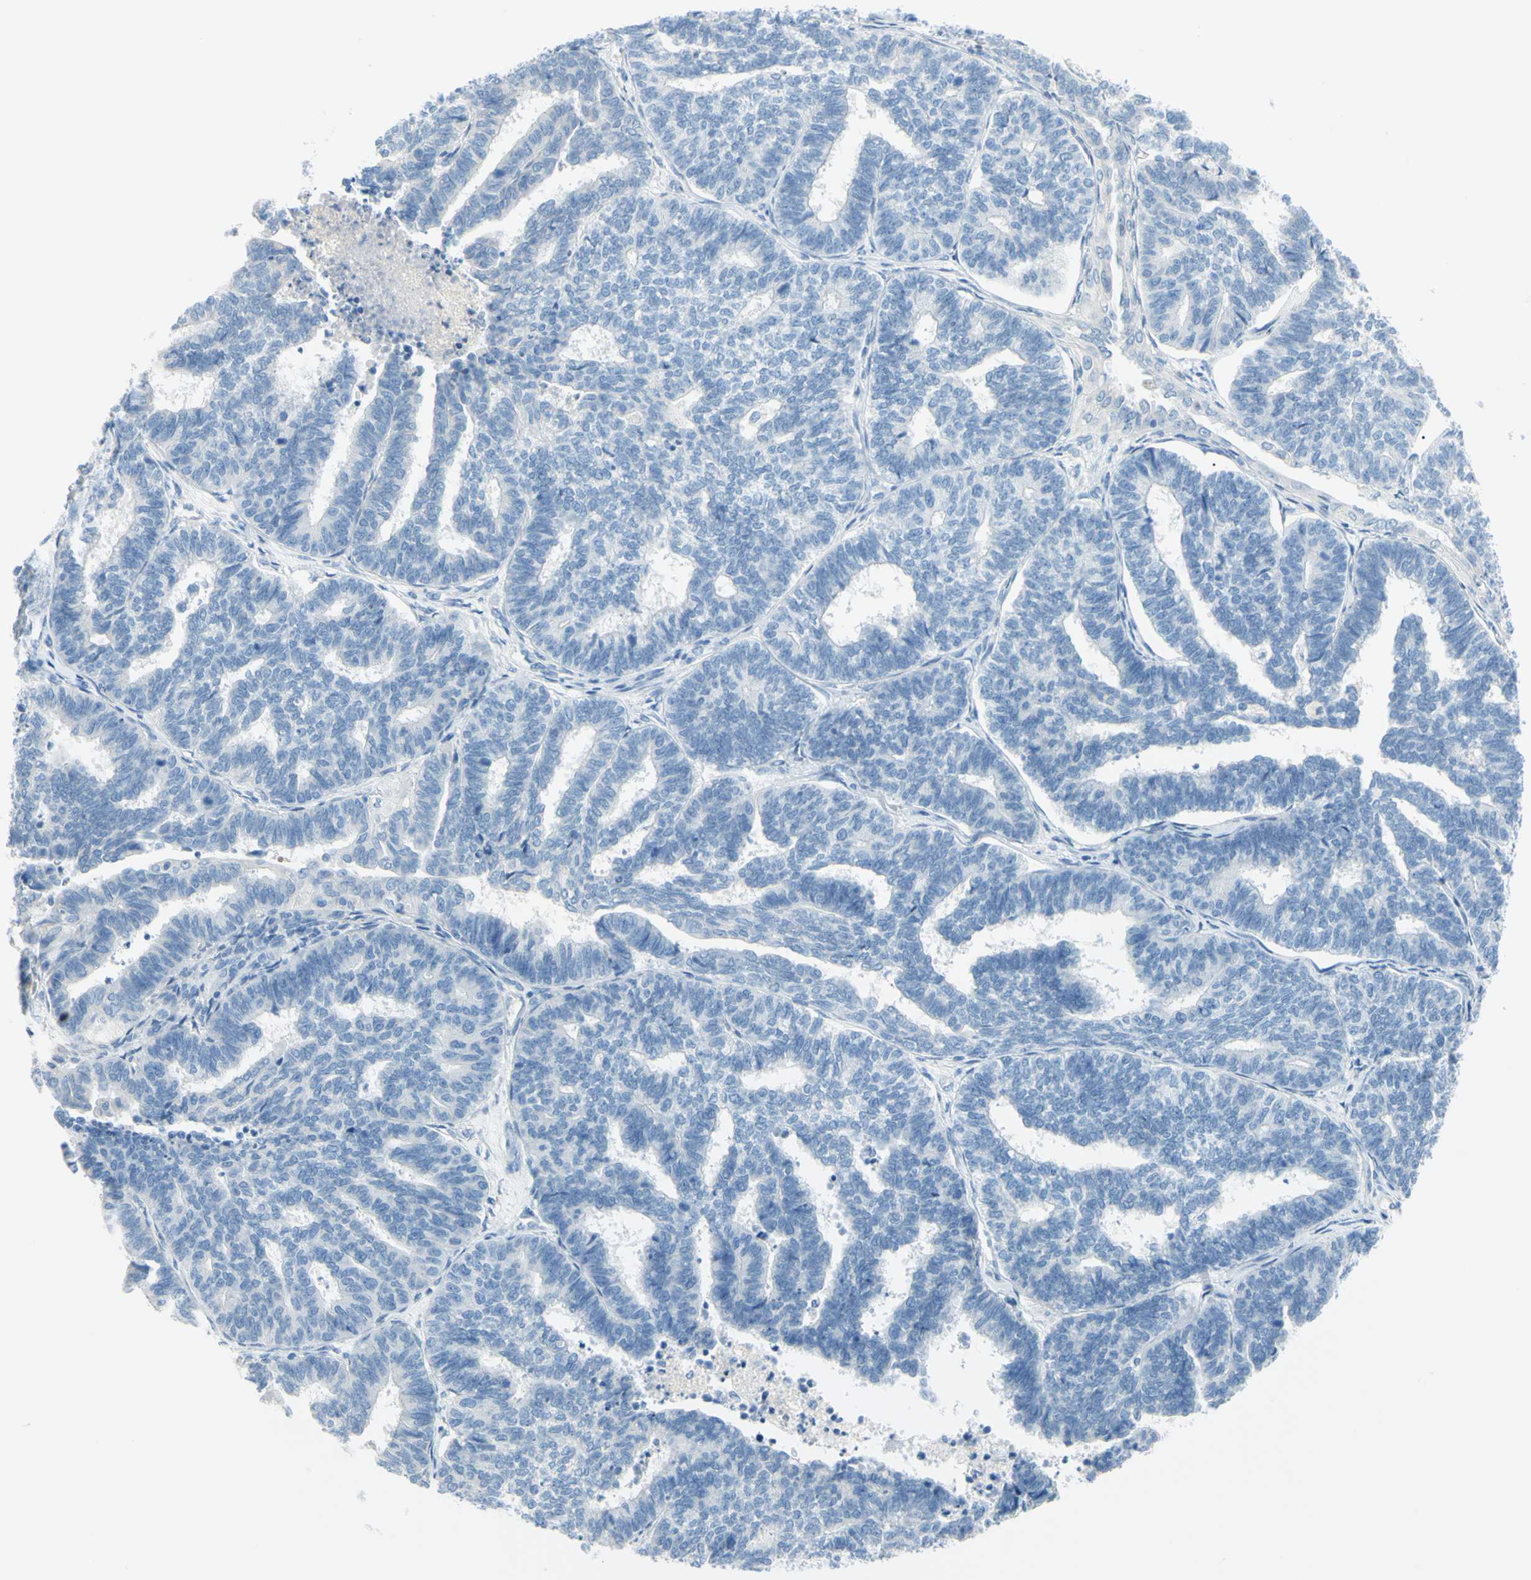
{"staining": {"intensity": "negative", "quantity": "none", "location": "none"}, "tissue": "endometrial cancer", "cell_type": "Tumor cells", "image_type": "cancer", "snomed": [{"axis": "morphology", "description": "Adenocarcinoma, NOS"}, {"axis": "topography", "description": "Endometrium"}], "caption": "A photomicrograph of endometrial cancer stained for a protein shows no brown staining in tumor cells.", "gene": "DCT", "patient": {"sex": "female", "age": 70}}